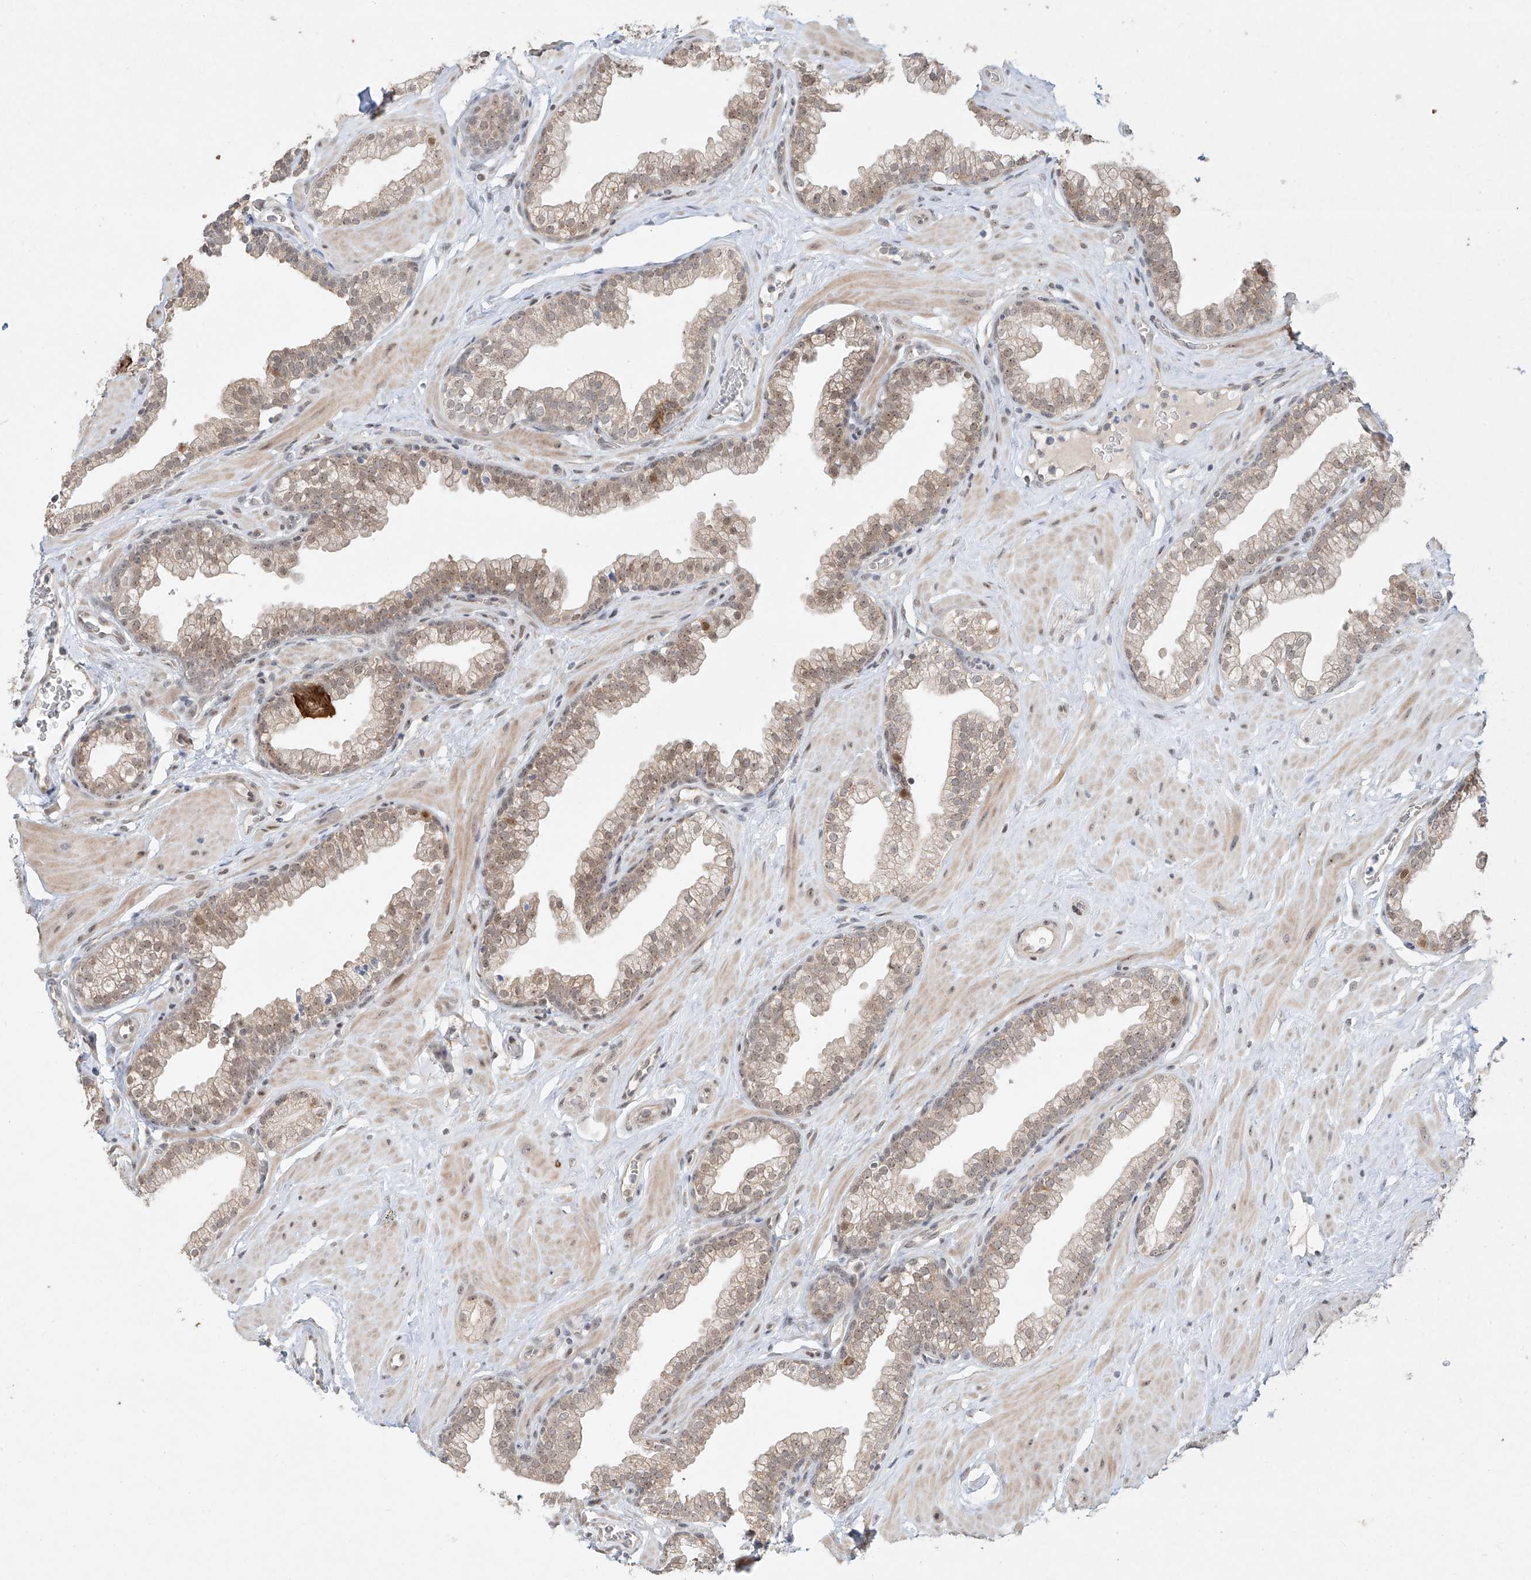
{"staining": {"intensity": "weak", "quantity": "25%-75%", "location": "cytoplasmic/membranous,nuclear"}, "tissue": "prostate", "cell_type": "Glandular cells", "image_type": "normal", "snomed": [{"axis": "morphology", "description": "Normal tissue, NOS"}, {"axis": "morphology", "description": "Urothelial carcinoma, Low grade"}, {"axis": "topography", "description": "Urinary bladder"}, {"axis": "topography", "description": "Prostate"}], "caption": "This micrograph exhibits normal prostate stained with IHC to label a protein in brown. The cytoplasmic/membranous,nuclear of glandular cells show weak positivity for the protein. Nuclei are counter-stained blue.", "gene": "TASP1", "patient": {"sex": "male", "age": 60}}